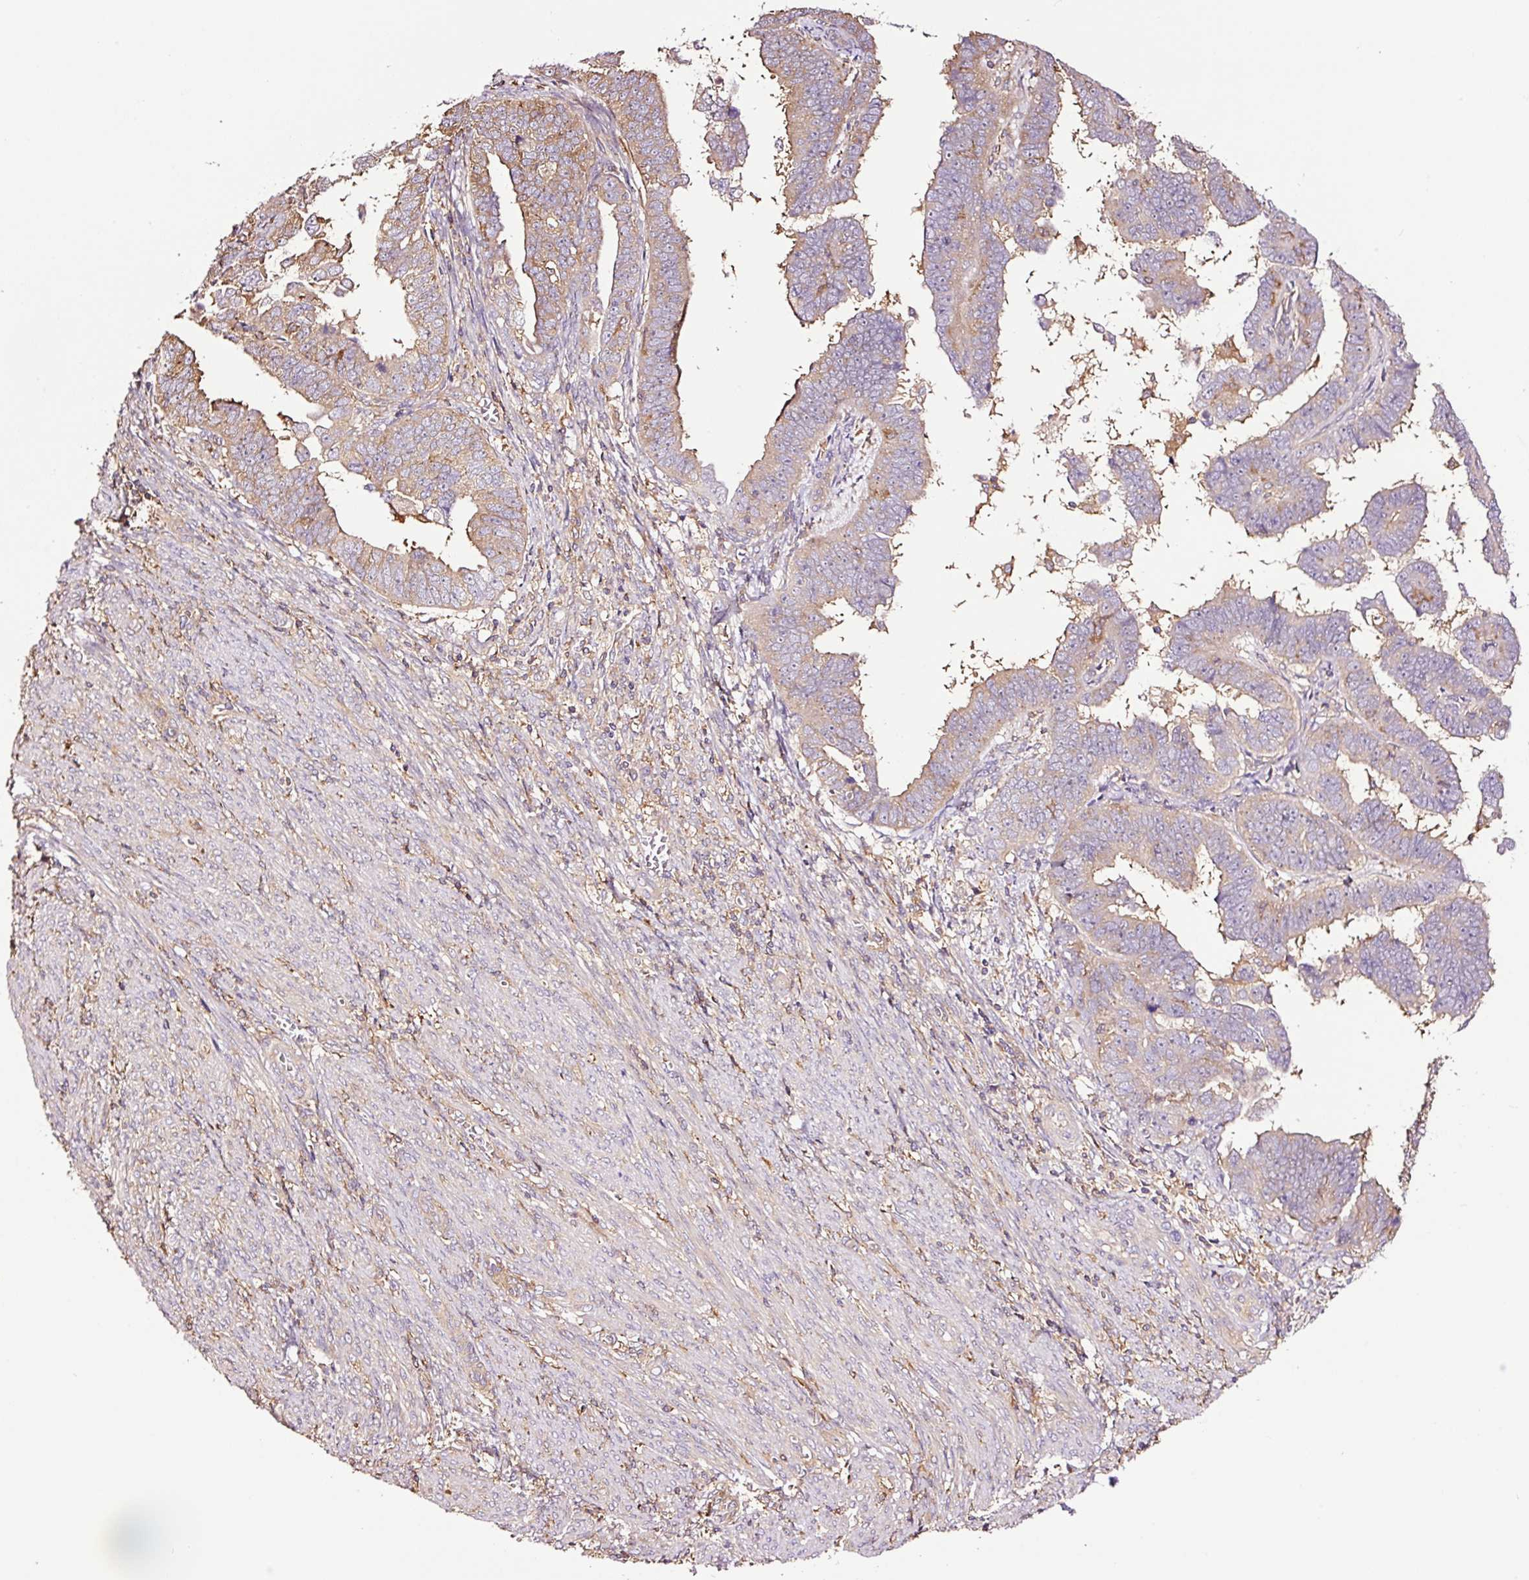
{"staining": {"intensity": "moderate", "quantity": ">75%", "location": "cytoplasmic/membranous"}, "tissue": "endometrial cancer", "cell_type": "Tumor cells", "image_type": "cancer", "snomed": [{"axis": "morphology", "description": "Adenocarcinoma, NOS"}, {"axis": "topography", "description": "Endometrium"}], "caption": "Protein staining exhibits moderate cytoplasmic/membranous positivity in about >75% of tumor cells in endometrial cancer. The protein is shown in brown color, while the nuclei are stained blue.", "gene": "METAP1", "patient": {"sex": "female", "age": 75}}